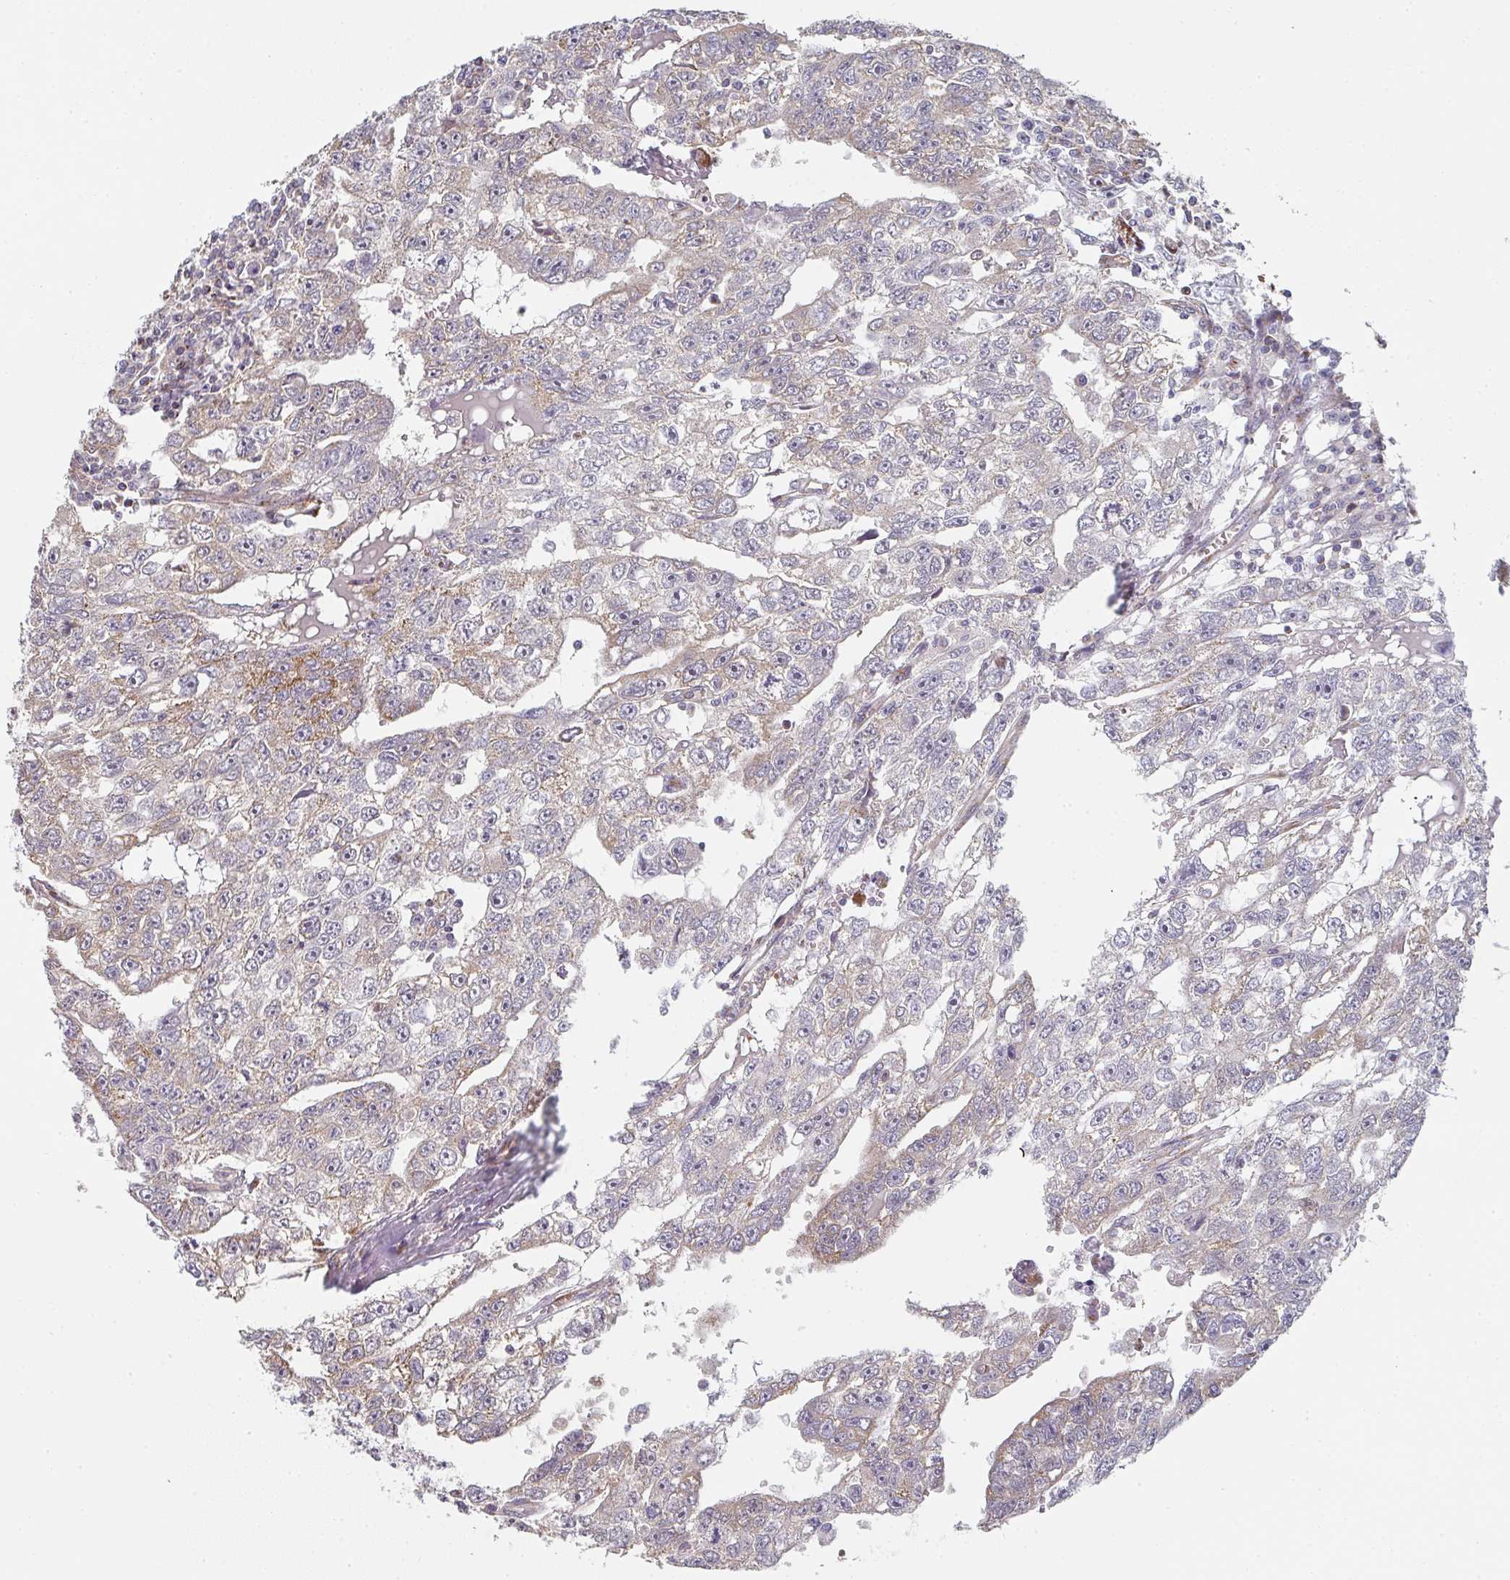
{"staining": {"intensity": "moderate", "quantity": "<25%", "location": "cytoplasmic/membranous"}, "tissue": "testis cancer", "cell_type": "Tumor cells", "image_type": "cancer", "snomed": [{"axis": "morphology", "description": "Carcinoma, Embryonal, NOS"}, {"axis": "topography", "description": "Testis"}], "caption": "Immunohistochemical staining of human testis cancer exhibits low levels of moderate cytoplasmic/membranous expression in about <25% of tumor cells. The staining was performed using DAB to visualize the protein expression in brown, while the nuclei were stained in blue with hematoxylin (Magnification: 20x).", "gene": "ZNF526", "patient": {"sex": "male", "age": 20}}